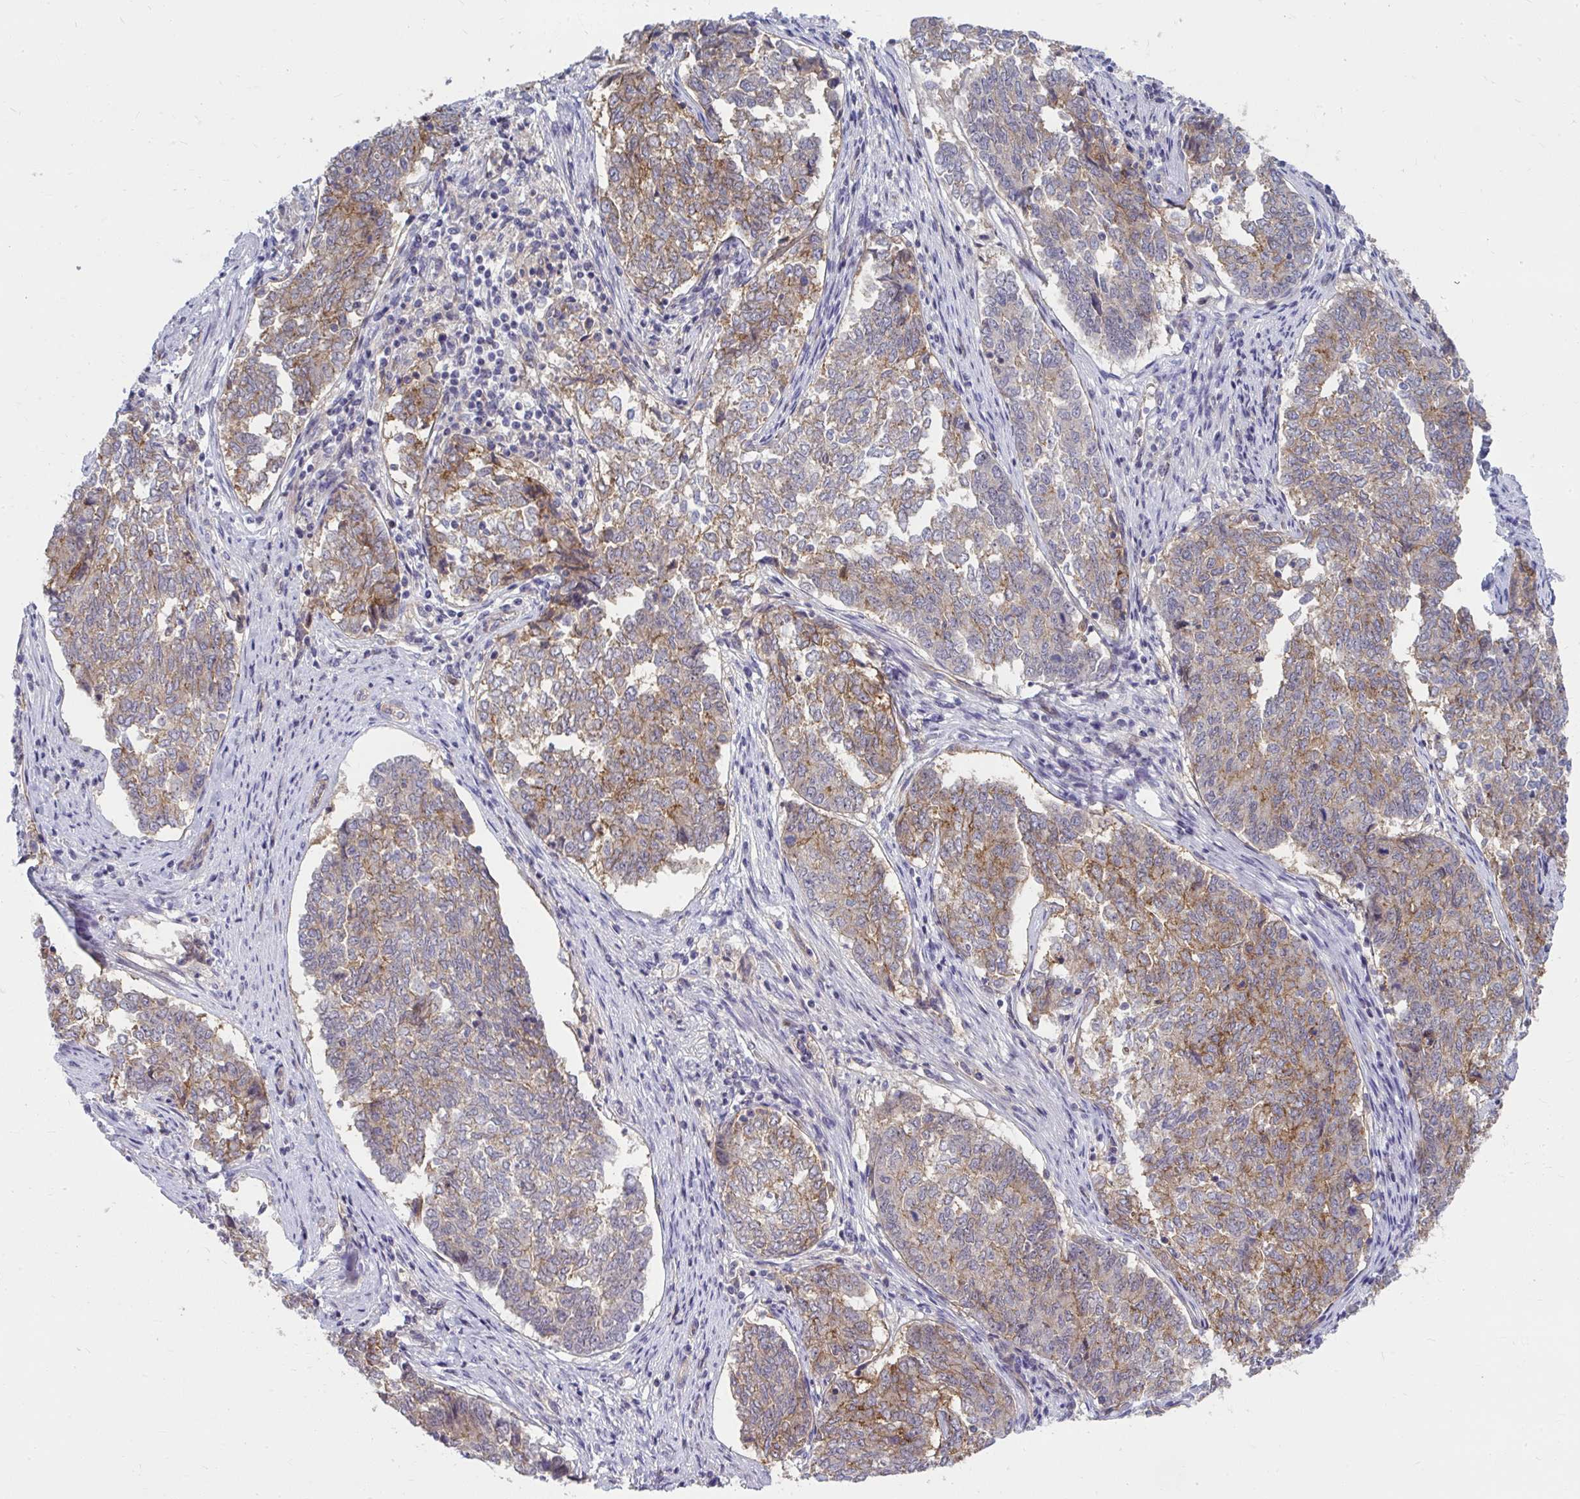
{"staining": {"intensity": "moderate", "quantity": "25%-75%", "location": "cytoplasmic/membranous"}, "tissue": "endometrial cancer", "cell_type": "Tumor cells", "image_type": "cancer", "snomed": [{"axis": "morphology", "description": "Adenocarcinoma, NOS"}, {"axis": "topography", "description": "Endometrium"}], "caption": "Endometrial adenocarcinoma tissue displays moderate cytoplasmic/membranous staining in approximately 25%-75% of tumor cells, visualized by immunohistochemistry. The protein is stained brown, and the nuclei are stained in blue (DAB IHC with brightfield microscopy, high magnification).", "gene": "MUS81", "patient": {"sex": "female", "age": 80}}